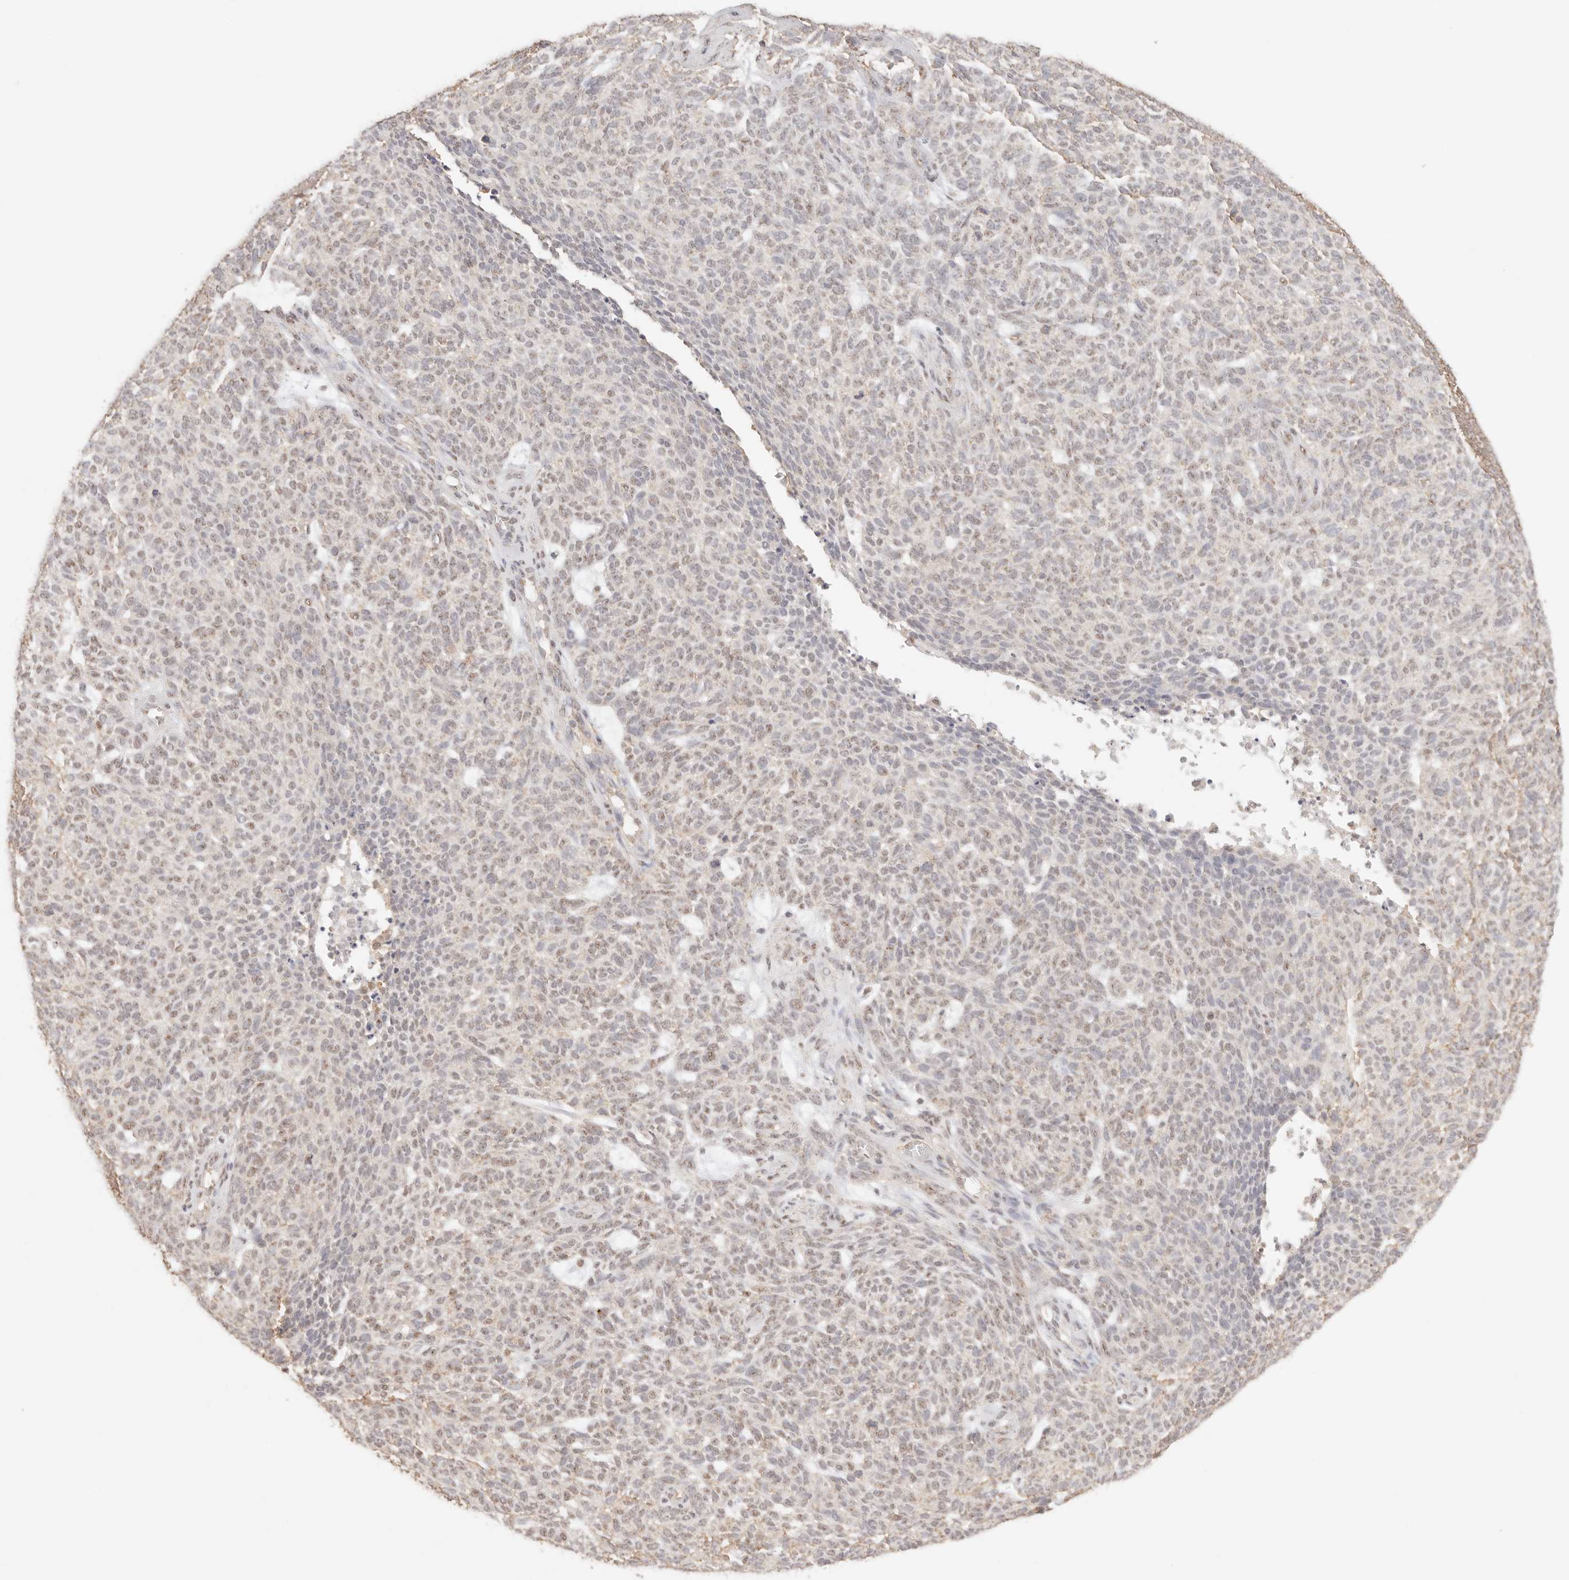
{"staining": {"intensity": "weak", "quantity": "25%-75%", "location": "nuclear"}, "tissue": "skin cancer", "cell_type": "Tumor cells", "image_type": "cancer", "snomed": [{"axis": "morphology", "description": "Squamous cell carcinoma, NOS"}, {"axis": "topography", "description": "Skin"}], "caption": "Skin cancer tissue displays weak nuclear expression in about 25%-75% of tumor cells", "gene": "IL1R2", "patient": {"sex": "female", "age": 90}}